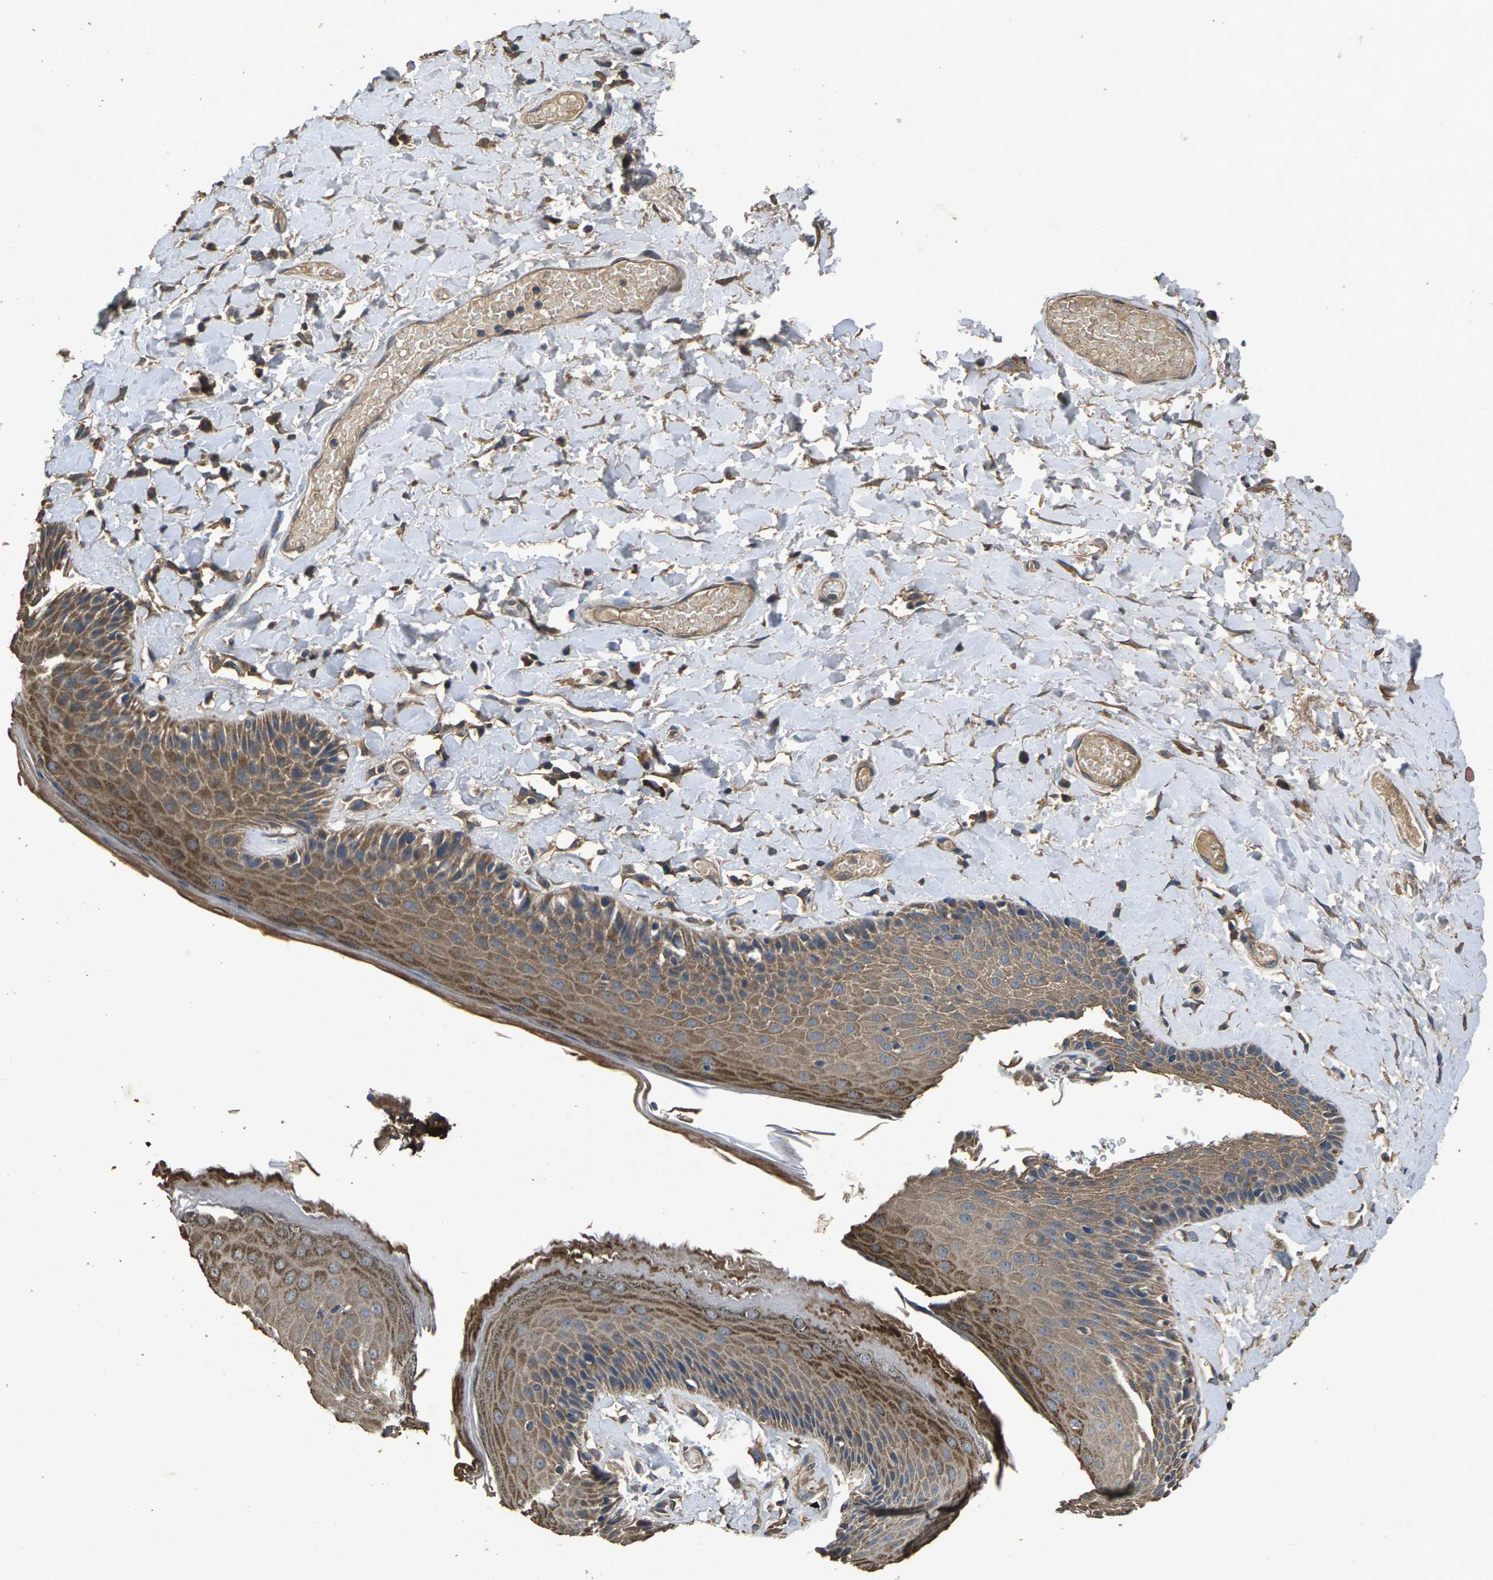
{"staining": {"intensity": "moderate", "quantity": ">75%", "location": "cytoplasmic/membranous"}, "tissue": "skin", "cell_type": "Epidermal cells", "image_type": "normal", "snomed": [{"axis": "morphology", "description": "Normal tissue, NOS"}, {"axis": "topography", "description": "Anal"}], "caption": "Immunohistochemistry of normal human skin displays medium levels of moderate cytoplasmic/membranous expression in about >75% of epidermal cells.", "gene": "B4GAT1", "patient": {"sex": "male", "age": 69}}